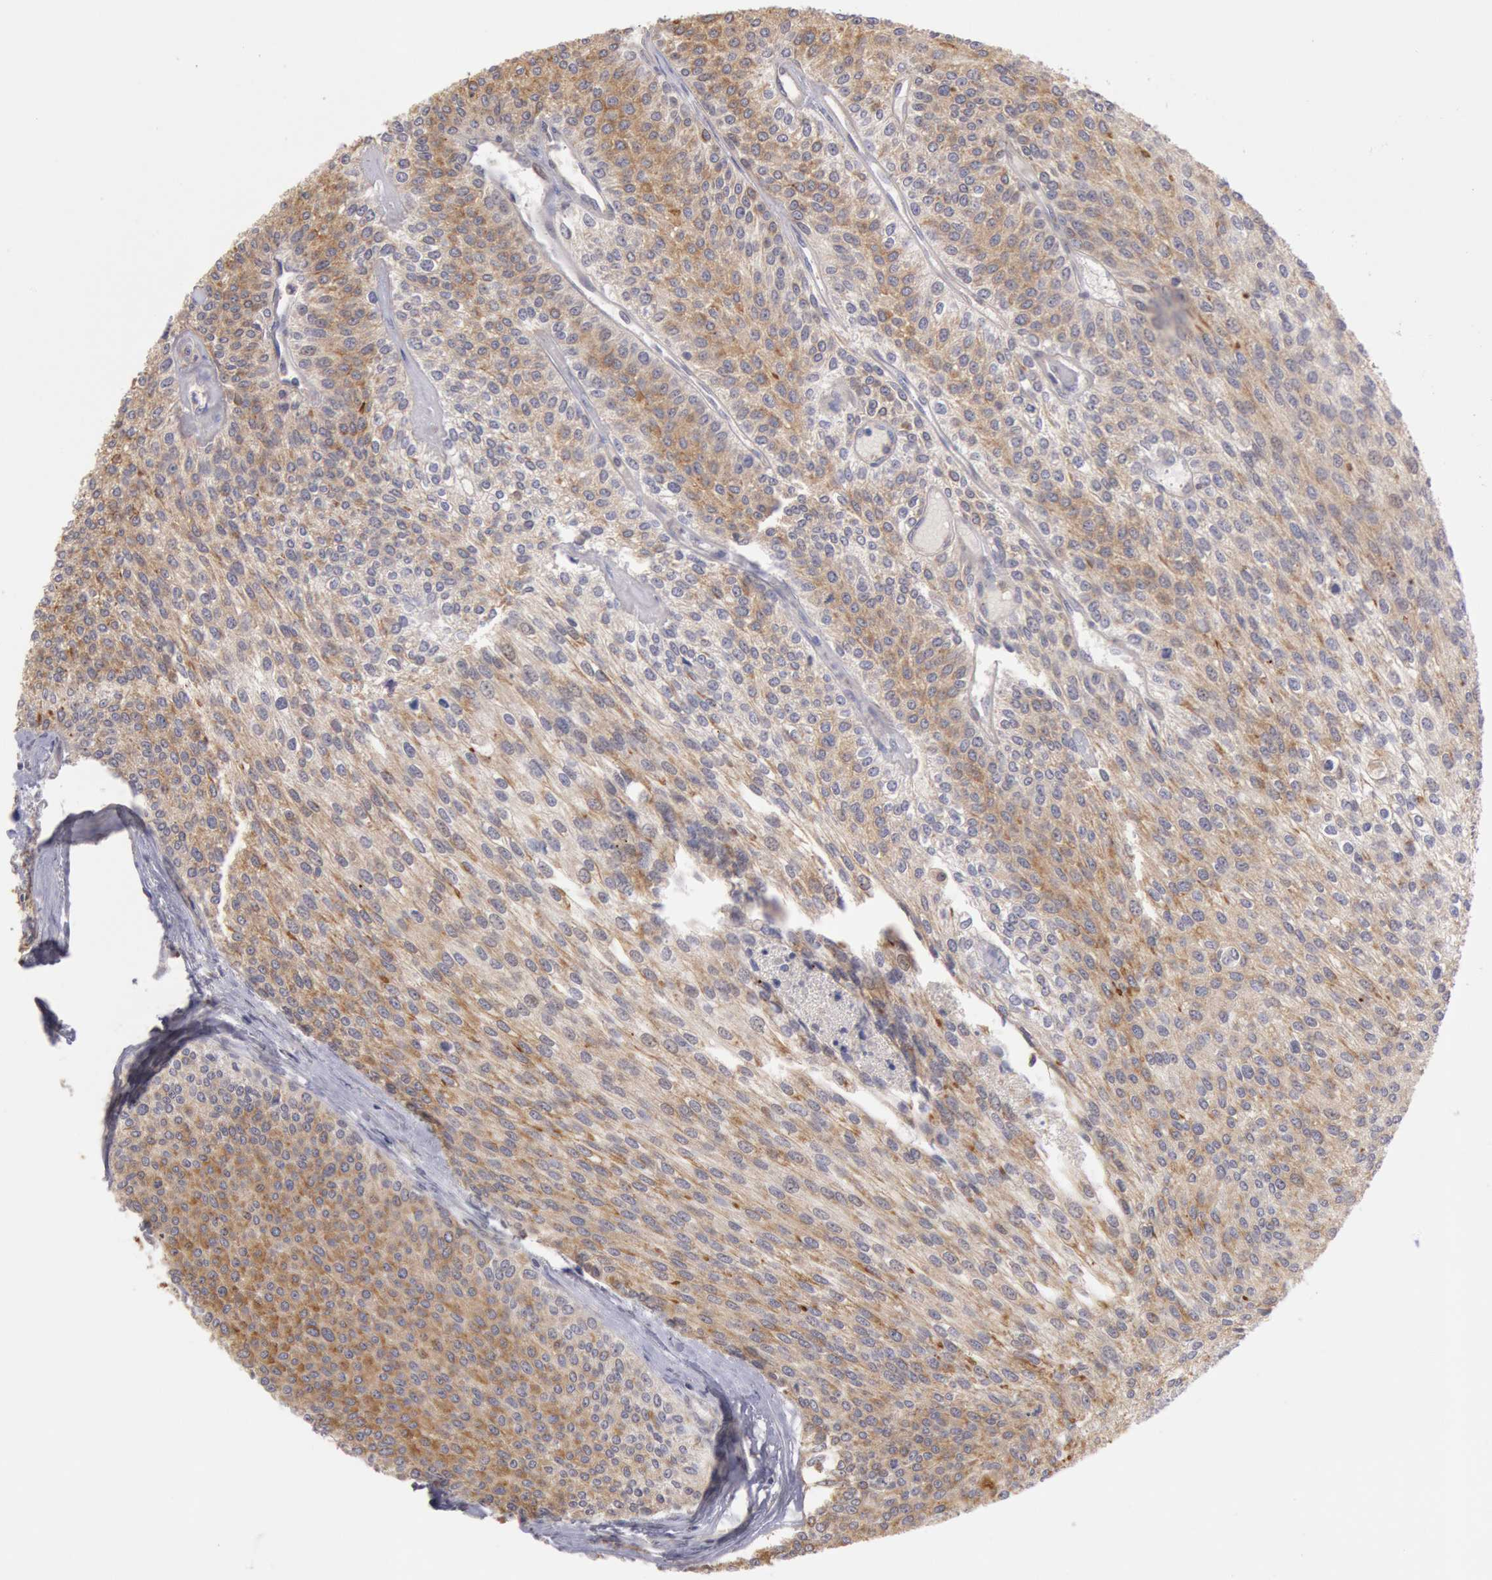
{"staining": {"intensity": "moderate", "quantity": ">75%", "location": "cytoplasmic/membranous"}, "tissue": "urothelial cancer", "cell_type": "Tumor cells", "image_type": "cancer", "snomed": [{"axis": "morphology", "description": "Urothelial carcinoma, Low grade"}, {"axis": "topography", "description": "Urinary bladder"}], "caption": "This histopathology image displays immunohistochemistry staining of low-grade urothelial carcinoma, with medium moderate cytoplasmic/membranous positivity in about >75% of tumor cells.", "gene": "PLA2G6", "patient": {"sex": "female", "age": 73}}